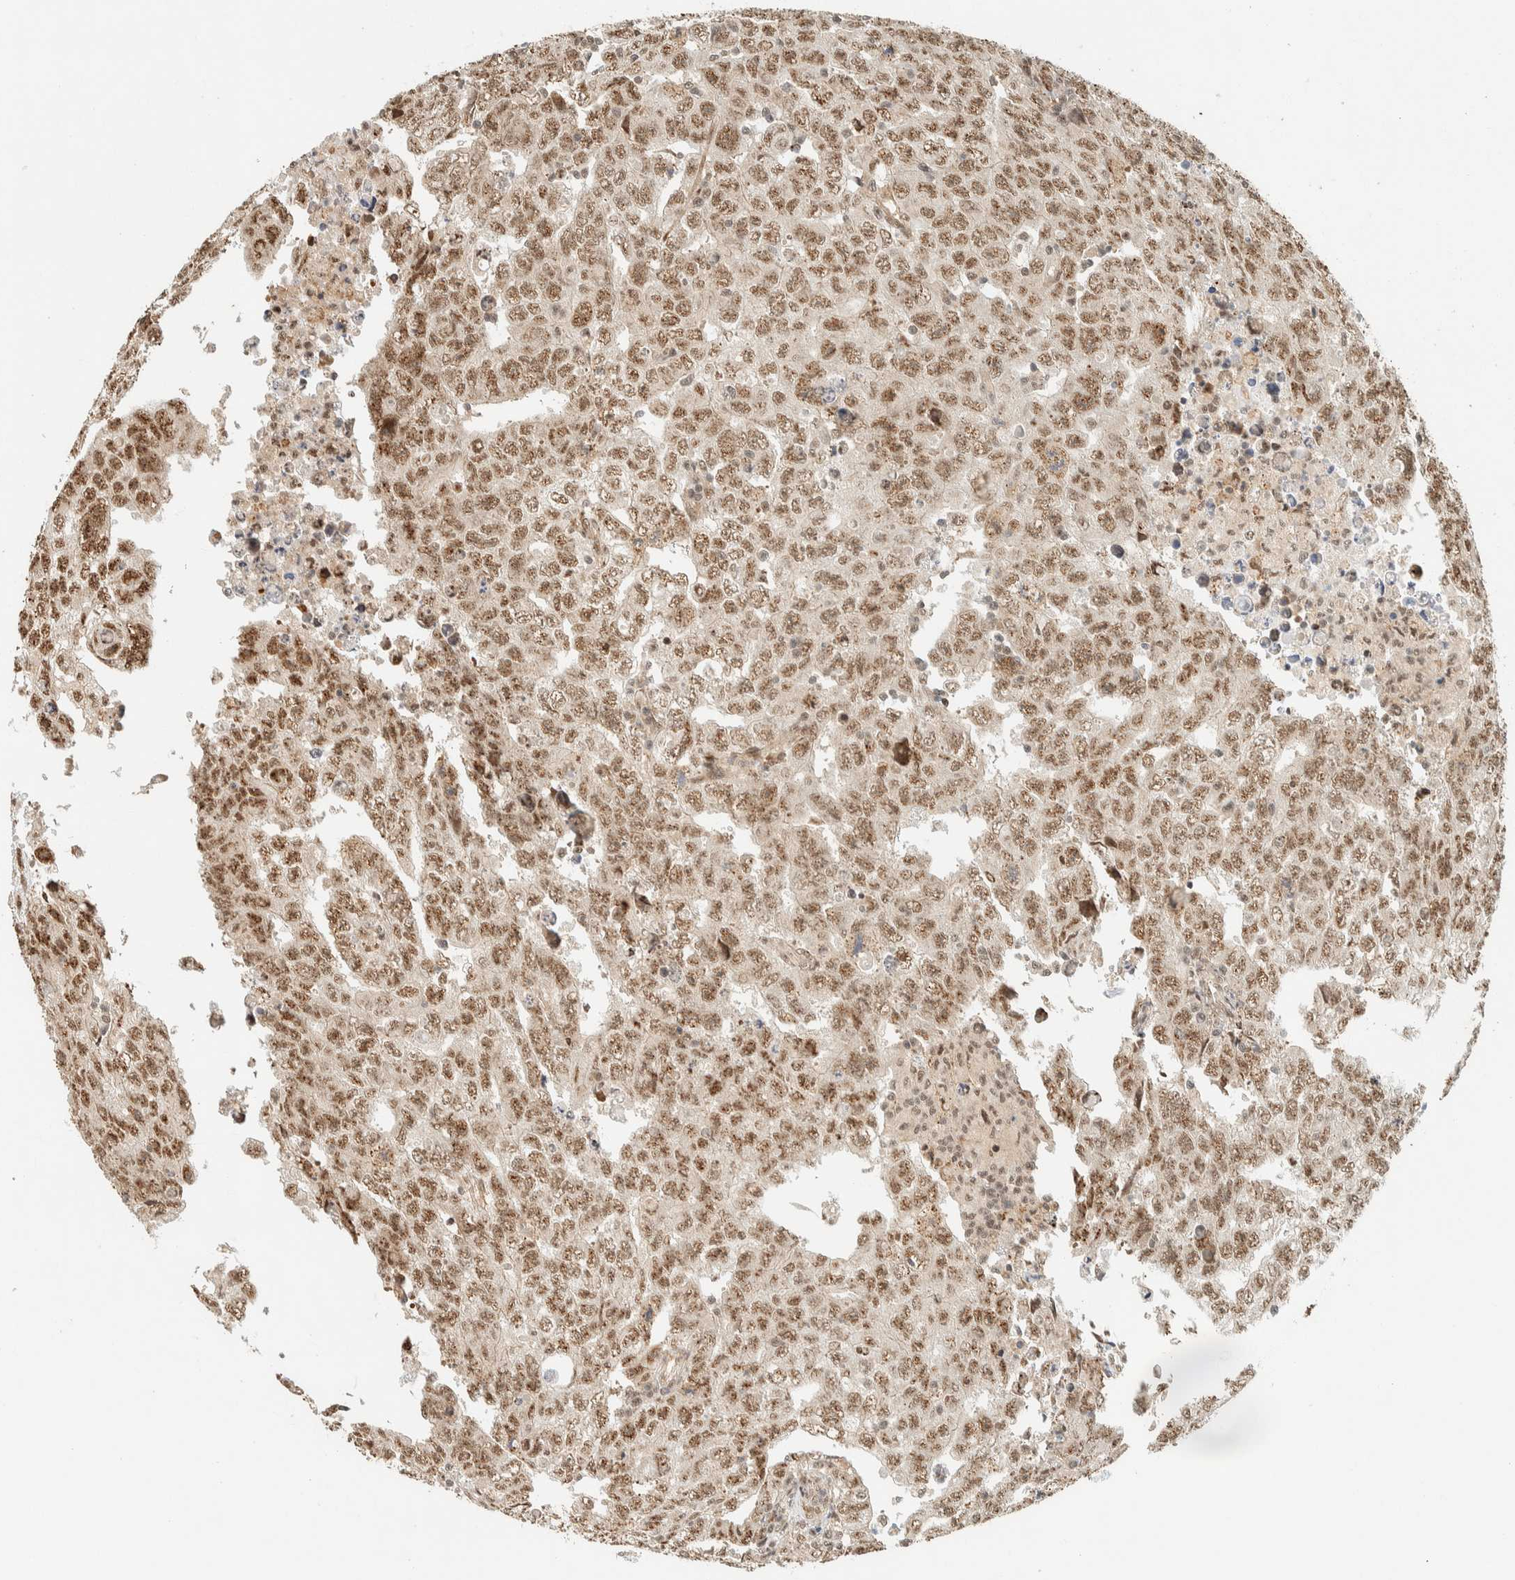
{"staining": {"intensity": "moderate", "quantity": ">75%", "location": "nuclear"}, "tissue": "testis cancer", "cell_type": "Tumor cells", "image_type": "cancer", "snomed": [{"axis": "morphology", "description": "Carcinoma, Embryonal, NOS"}, {"axis": "topography", "description": "Testis"}], "caption": "Immunohistochemical staining of human testis cancer (embryonal carcinoma) shows moderate nuclear protein staining in about >75% of tumor cells. (Stains: DAB (3,3'-diaminobenzidine) in brown, nuclei in blue, Microscopy: brightfield microscopy at high magnification).", "gene": "SIK1", "patient": {"sex": "male", "age": 28}}